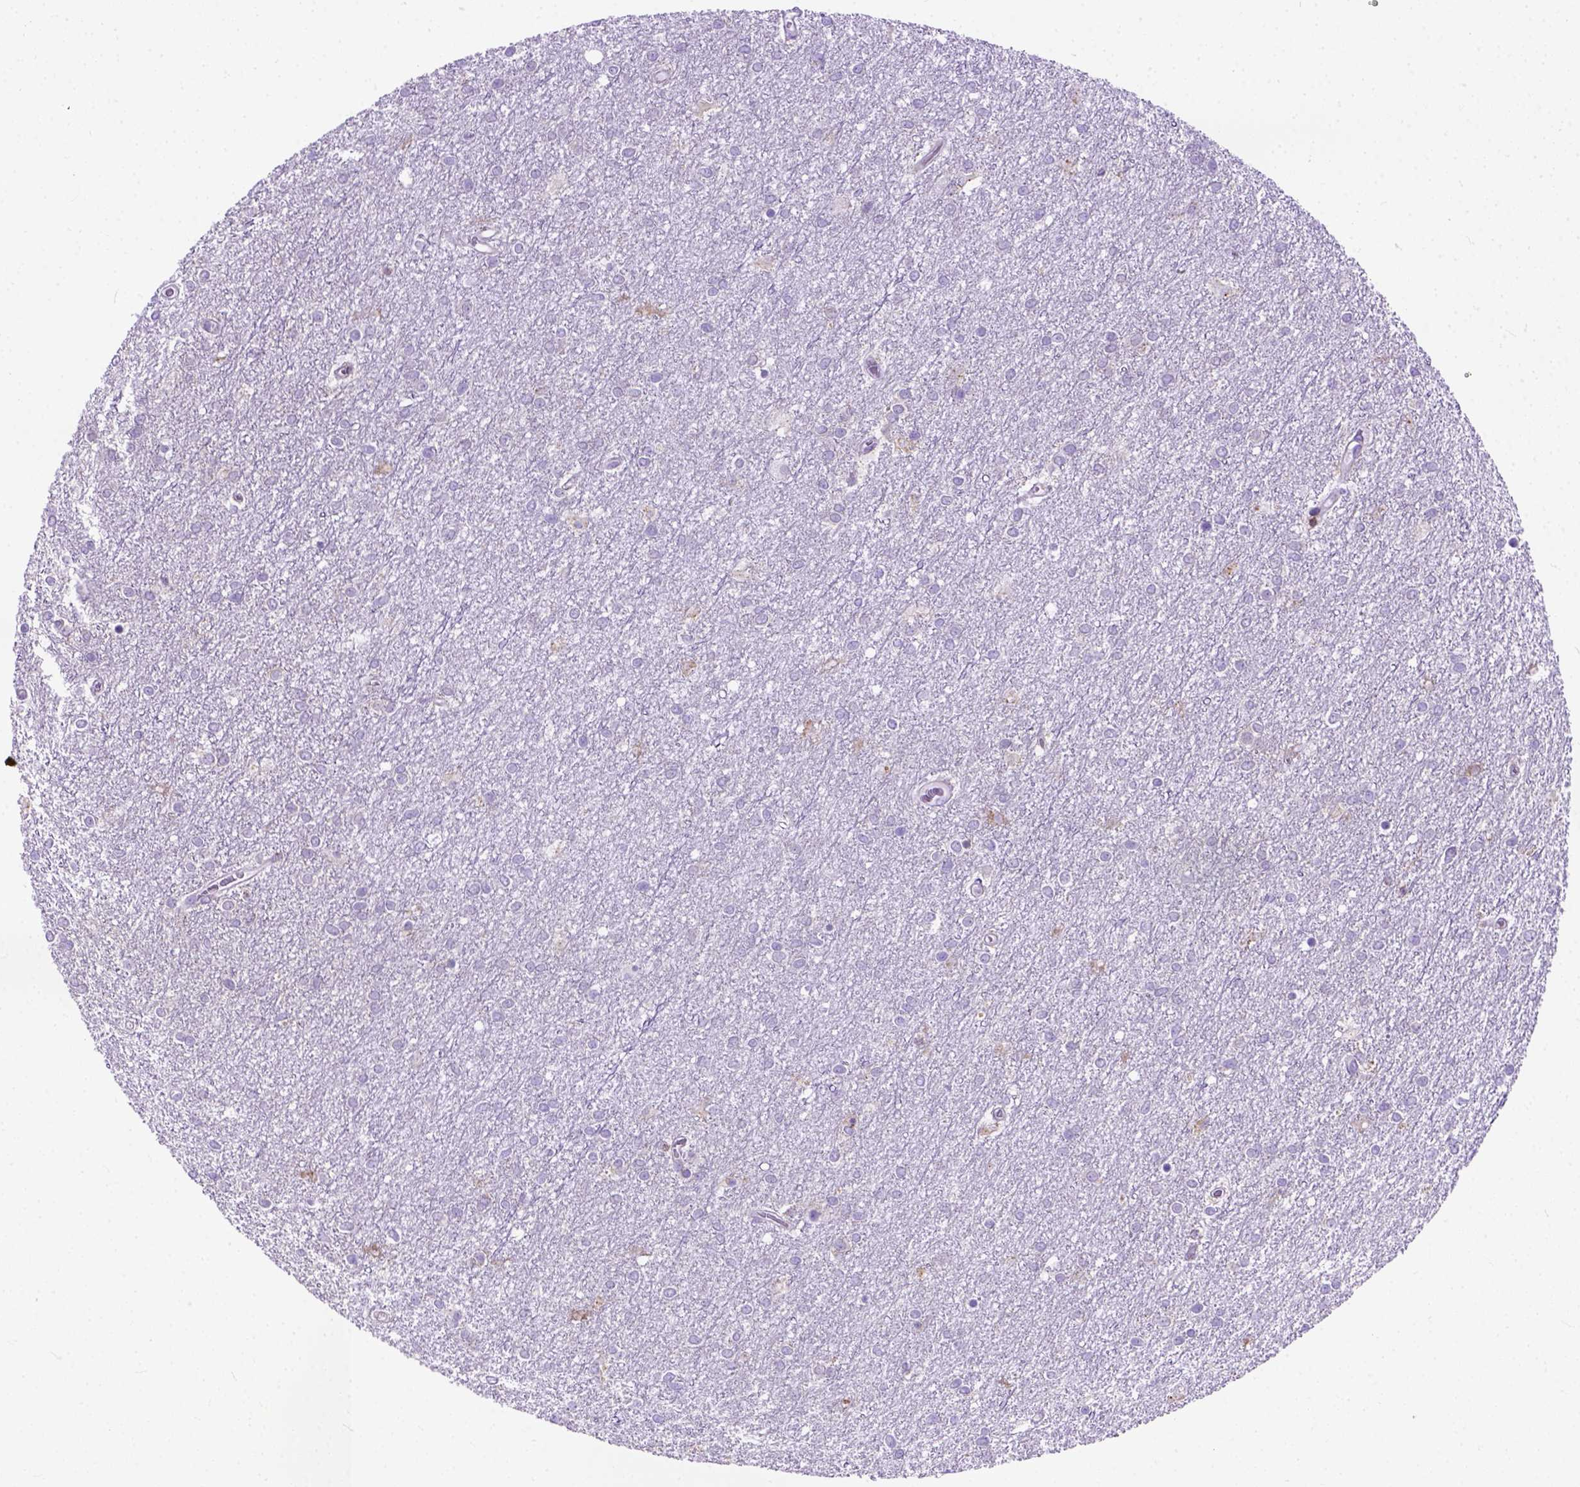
{"staining": {"intensity": "negative", "quantity": "none", "location": "none"}, "tissue": "glioma", "cell_type": "Tumor cells", "image_type": "cancer", "snomed": [{"axis": "morphology", "description": "Glioma, malignant, High grade"}, {"axis": "topography", "description": "Brain"}], "caption": "Immunohistochemical staining of human glioma exhibits no significant positivity in tumor cells. Nuclei are stained in blue.", "gene": "PLK4", "patient": {"sex": "female", "age": 61}}